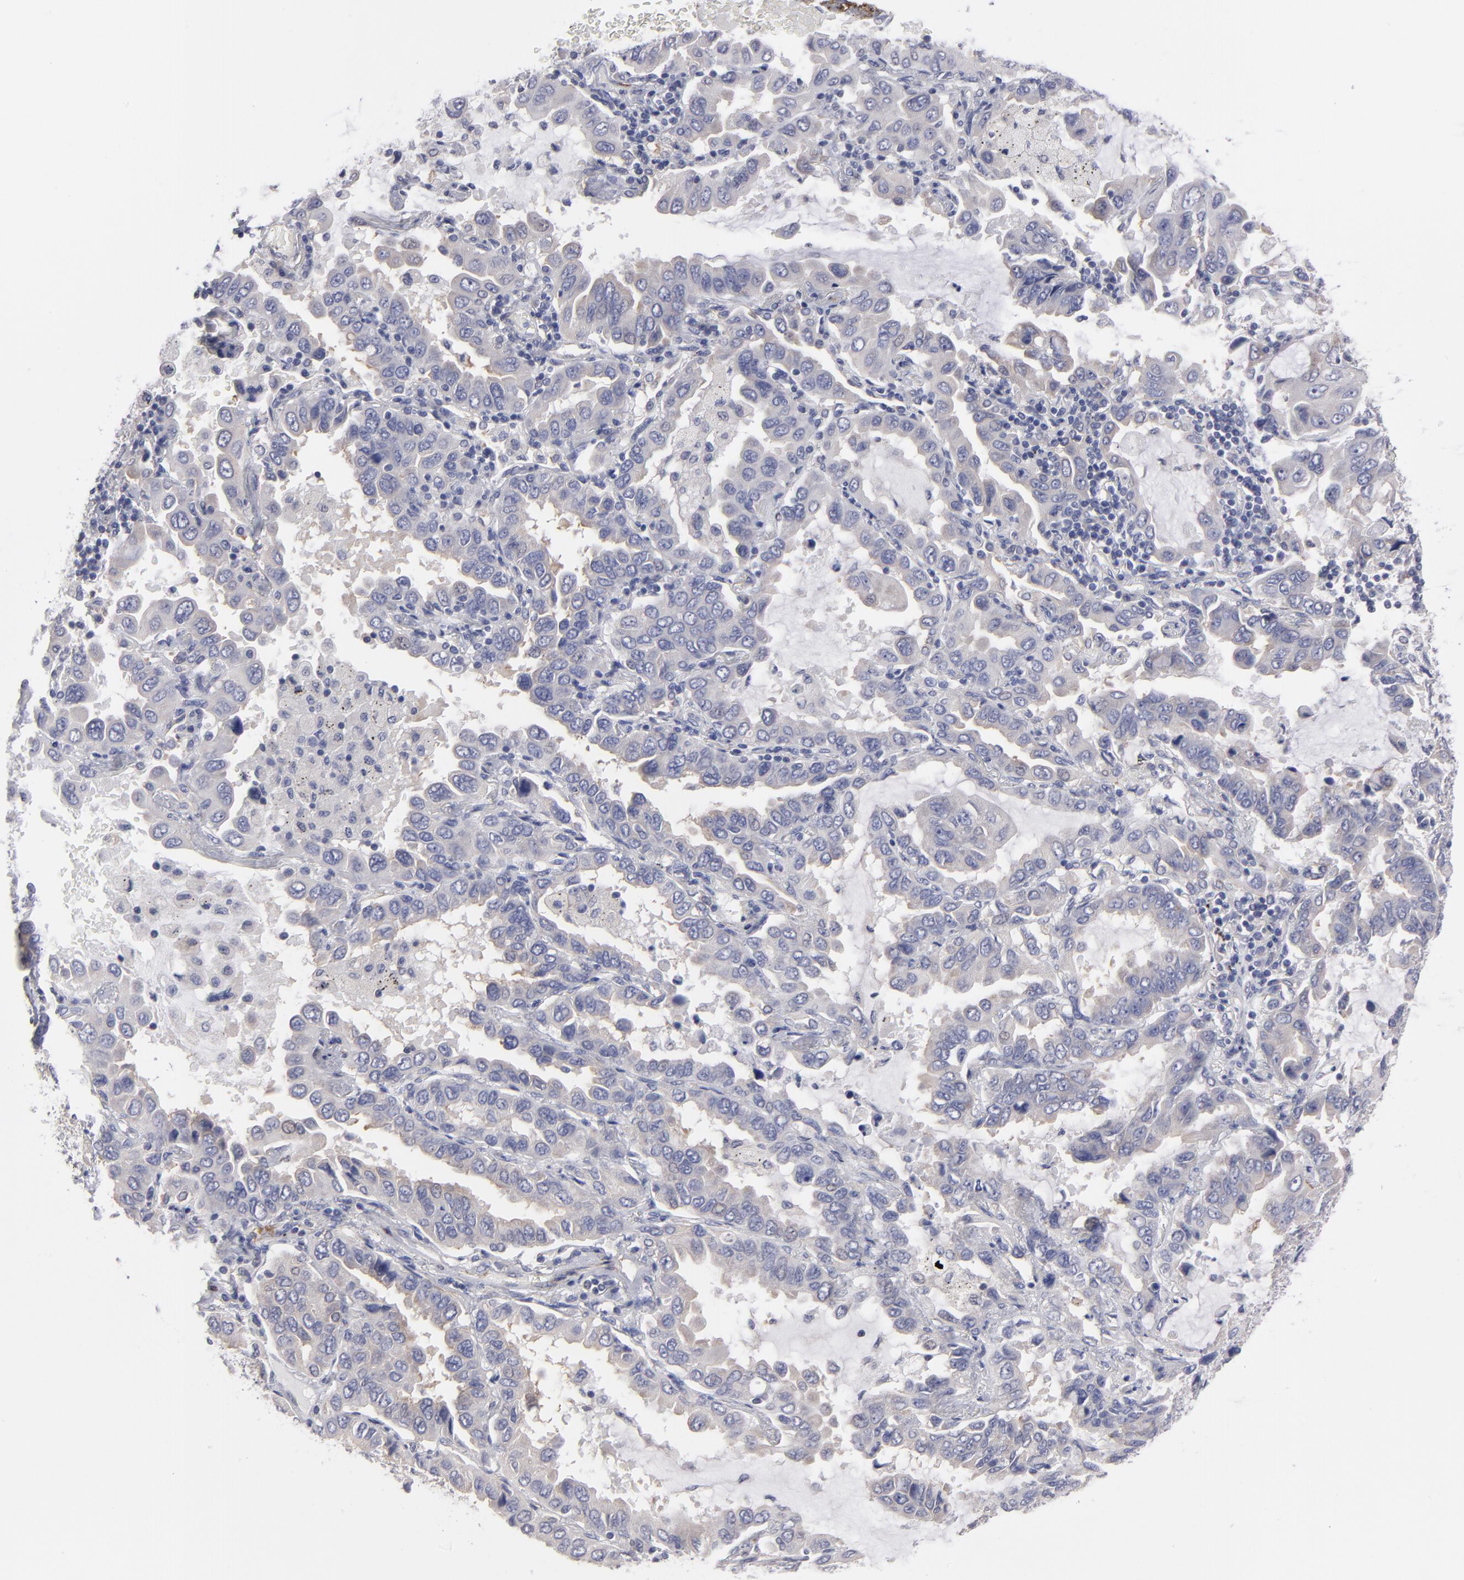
{"staining": {"intensity": "weak", "quantity": "<25%", "location": "cytoplasmic/membranous"}, "tissue": "lung cancer", "cell_type": "Tumor cells", "image_type": "cancer", "snomed": [{"axis": "morphology", "description": "Adenocarcinoma, NOS"}, {"axis": "topography", "description": "Lung"}], "caption": "Tumor cells show no significant protein expression in lung cancer (adenocarcinoma).", "gene": "SLMAP", "patient": {"sex": "male", "age": 64}}